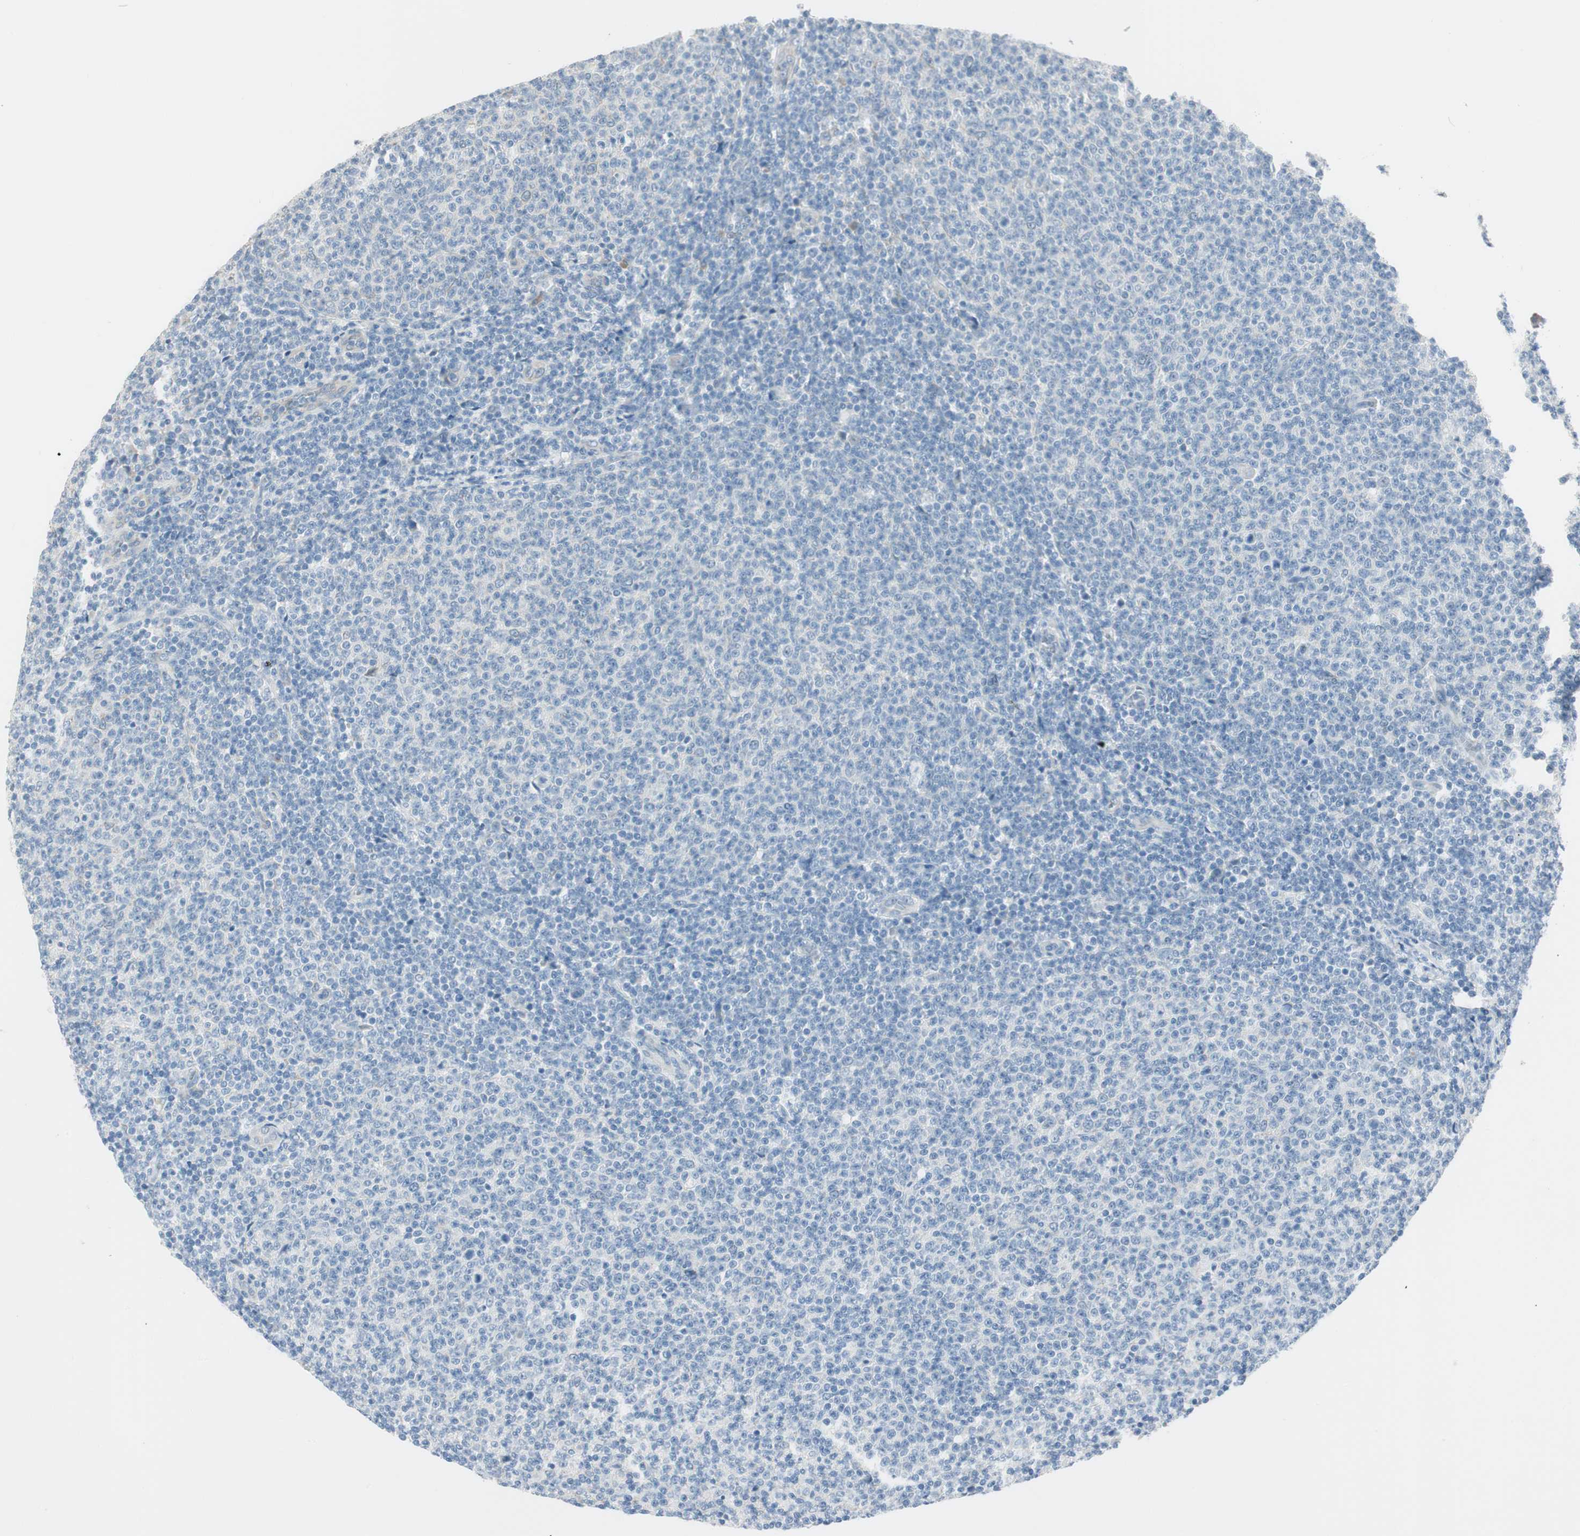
{"staining": {"intensity": "negative", "quantity": "none", "location": "none"}, "tissue": "lymphoma", "cell_type": "Tumor cells", "image_type": "cancer", "snomed": [{"axis": "morphology", "description": "Malignant lymphoma, non-Hodgkin's type, Low grade"}, {"axis": "topography", "description": "Lymph node"}], "caption": "An immunohistochemistry micrograph of lymphoma is shown. There is no staining in tumor cells of lymphoma.", "gene": "SPINK4", "patient": {"sex": "male", "age": 66}}